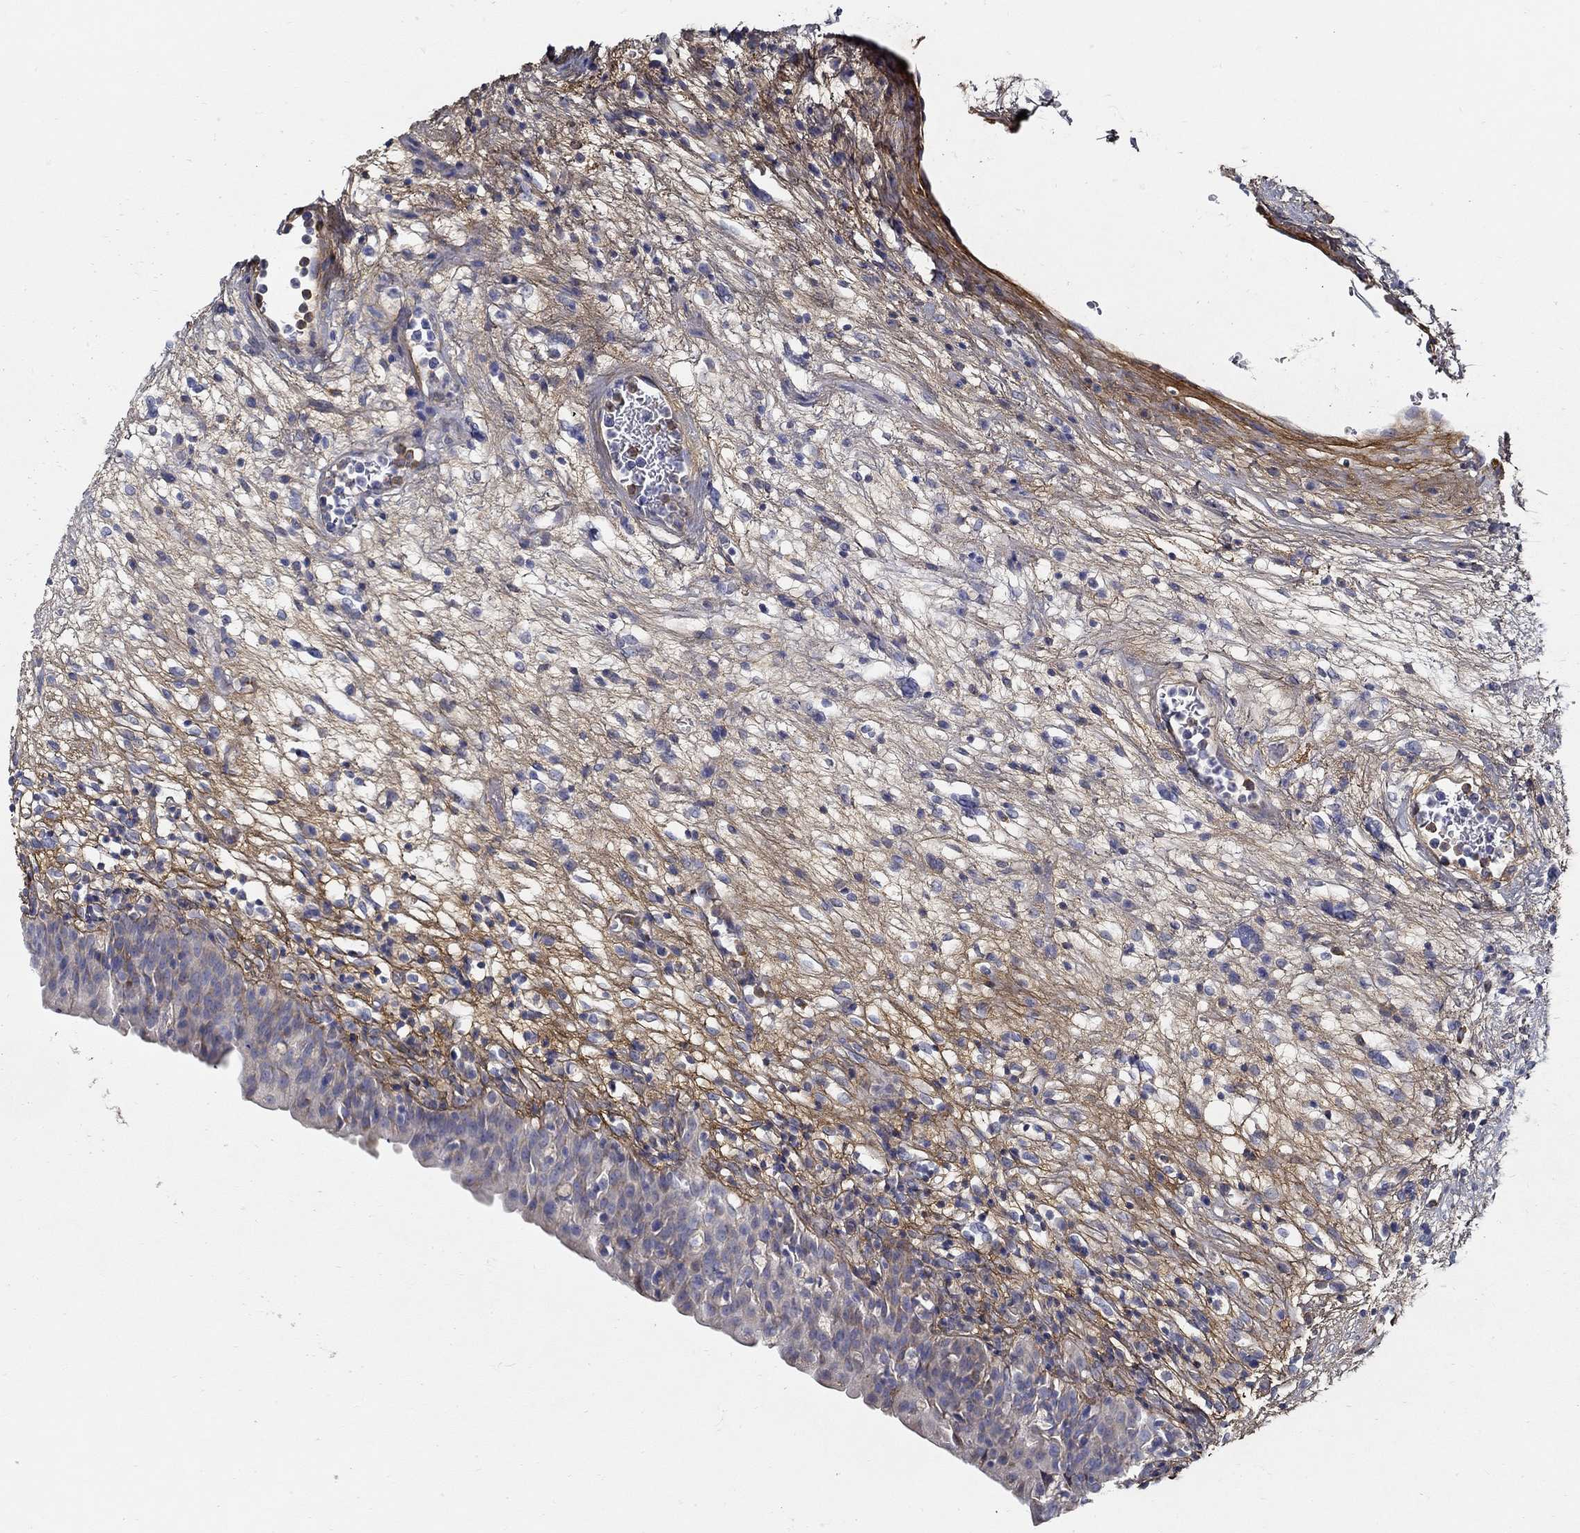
{"staining": {"intensity": "negative", "quantity": "none", "location": "none"}, "tissue": "urinary bladder", "cell_type": "Urothelial cells", "image_type": "normal", "snomed": [{"axis": "morphology", "description": "Normal tissue, NOS"}, {"axis": "topography", "description": "Urinary bladder"}], "caption": "Immunohistochemistry (IHC) histopathology image of normal urinary bladder: urinary bladder stained with DAB (3,3'-diaminobenzidine) demonstrates no significant protein positivity in urothelial cells.", "gene": "TGFBI", "patient": {"sex": "male", "age": 76}}